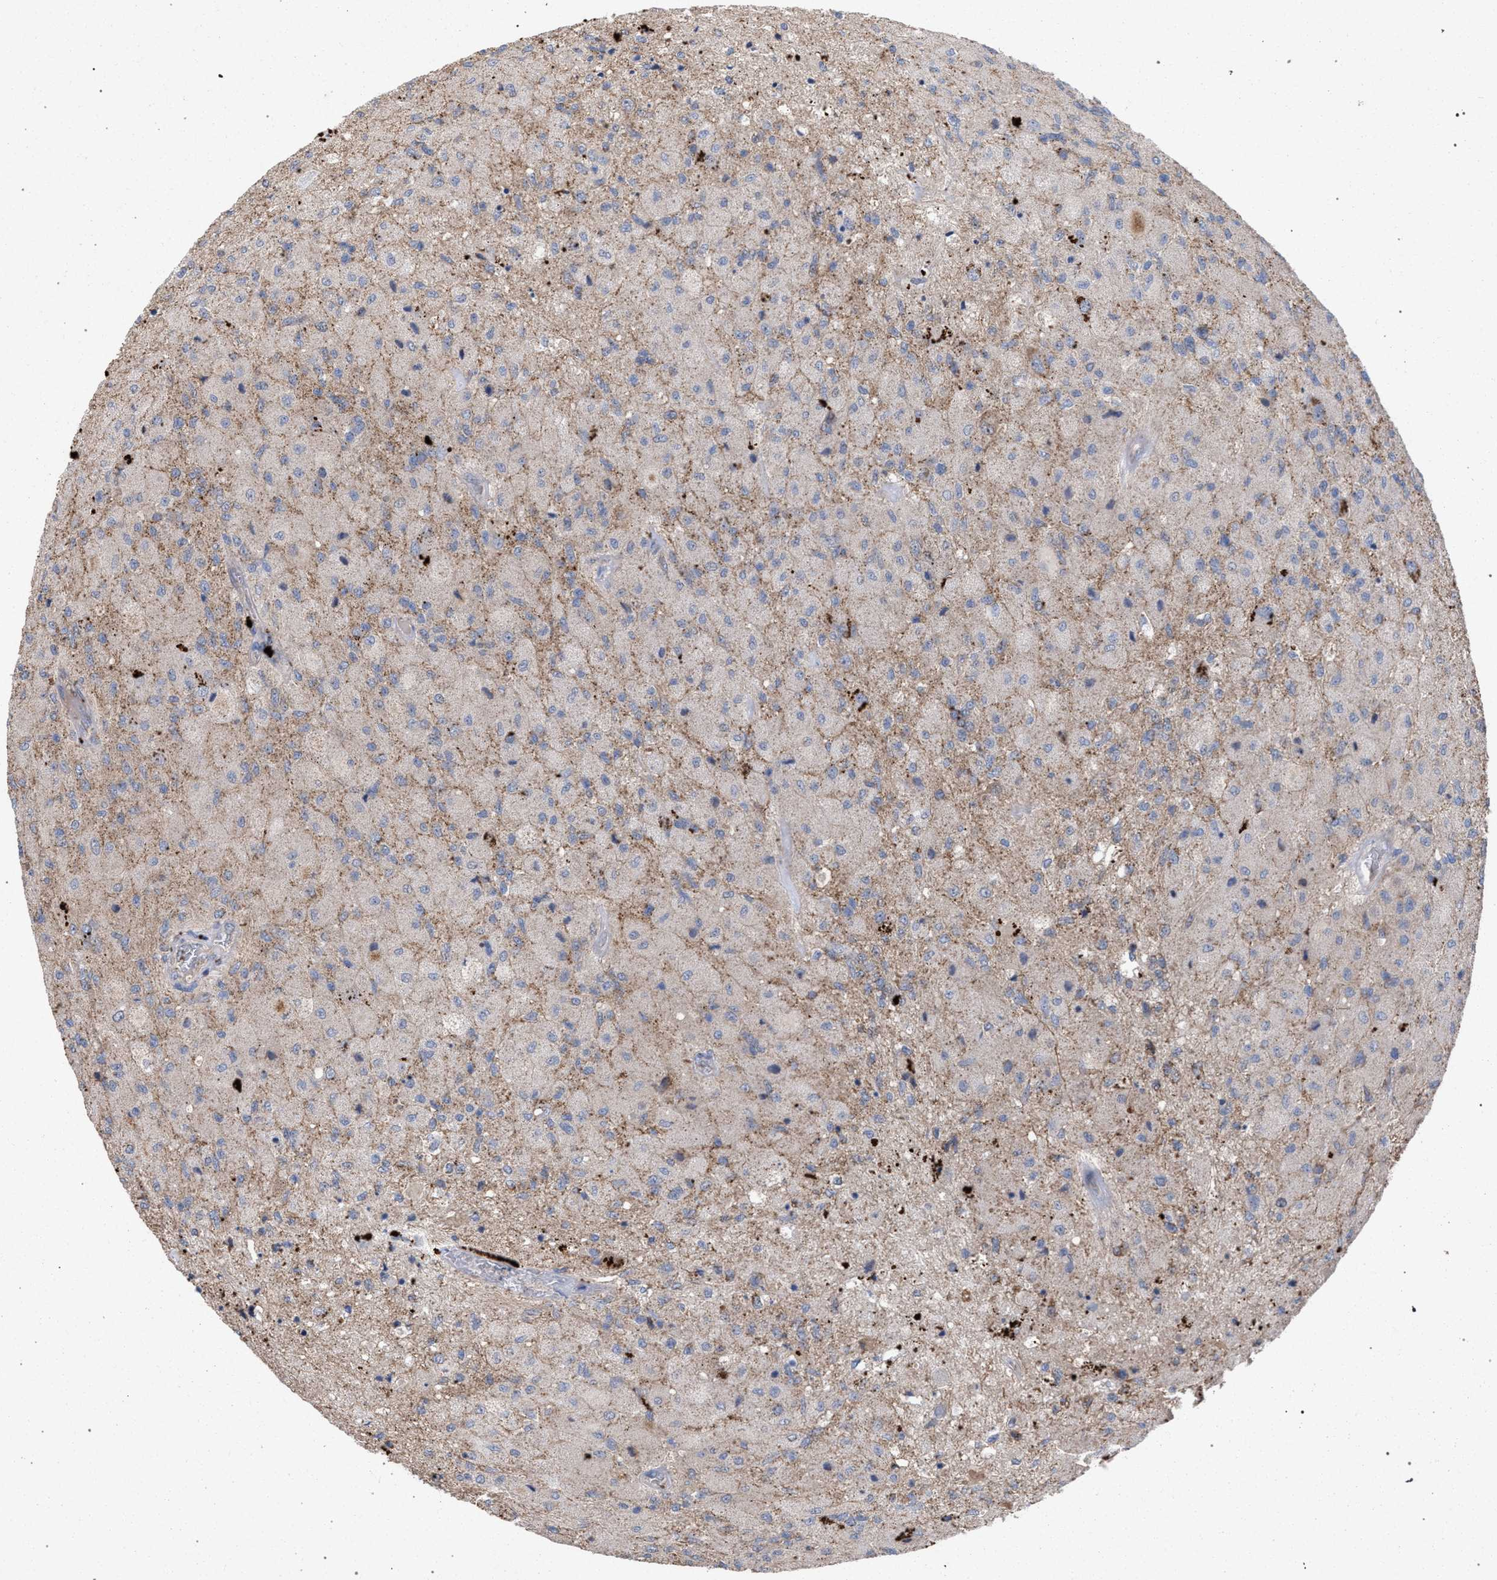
{"staining": {"intensity": "negative", "quantity": "none", "location": "none"}, "tissue": "glioma", "cell_type": "Tumor cells", "image_type": "cancer", "snomed": [{"axis": "morphology", "description": "Normal tissue, NOS"}, {"axis": "morphology", "description": "Glioma, malignant, High grade"}, {"axis": "topography", "description": "Cerebral cortex"}], "caption": "There is no significant expression in tumor cells of malignant glioma (high-grade).", "gene": "BCL2L12", "patient": {"sex": "male", "age": 77}}